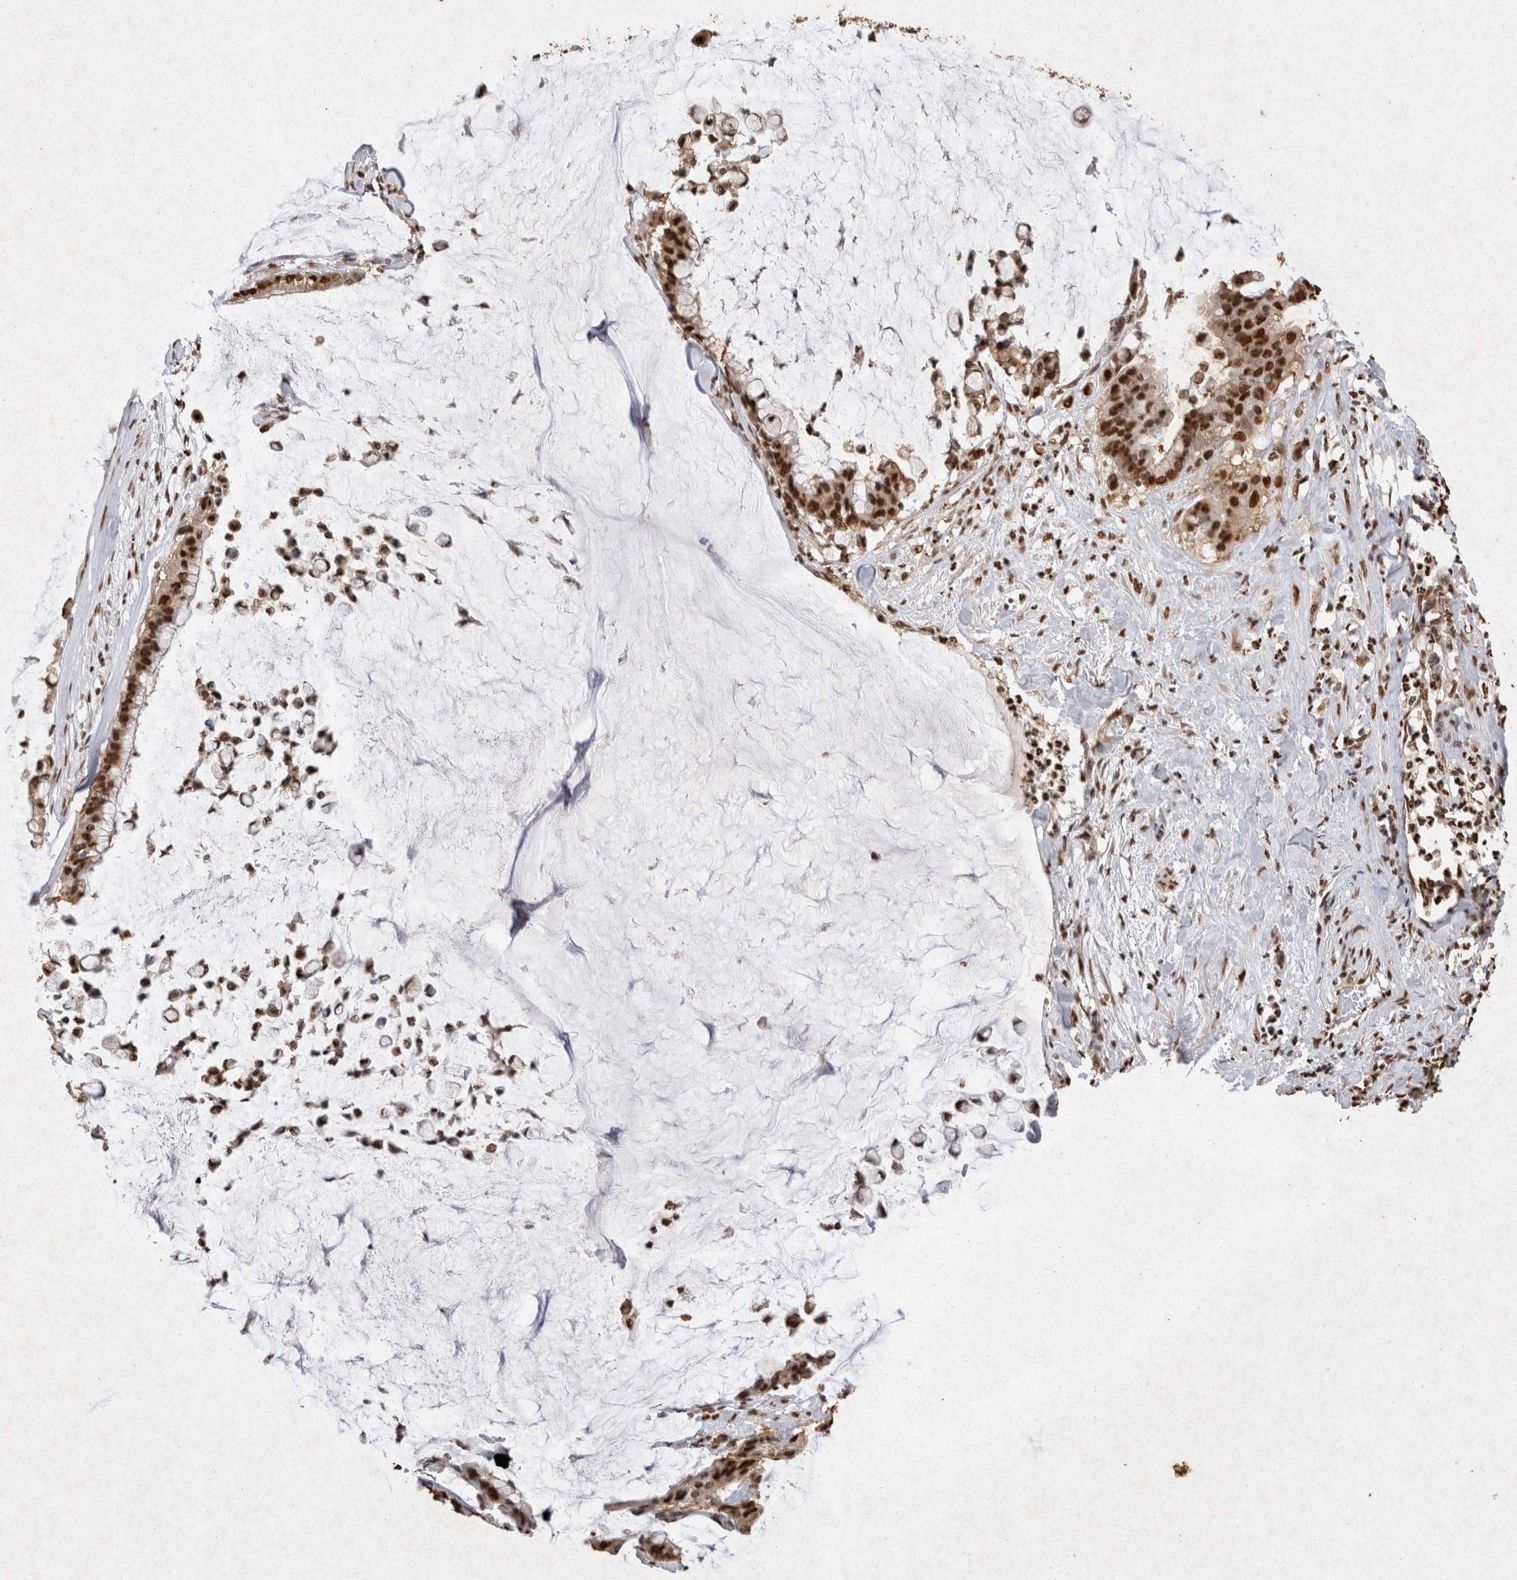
{"staining": {"intensity": "strong", "quantity": ">75%", "location": "nuclear"}, "tissue": "pancreatic cancer", "cell_type": "Tumor cells", "image_type": "cancer", "snomed": [{"axis": "morphology", "description": "Adenocarcinoma, NOS"}, {"axis": "topography", "description": "Pancreas"}], "caption": "Immunohistochemical staining of human adenocarcinoma (pancreatic) reveals high levels of strong nuclear expression in approximately >75% of tumor cells. (Stains: DAB (3,3'-diaminobenzidine) in brown, nuclei in blue, Microscopy: brightfield microscopy at high magnification).", "gene": "HDGF", "patient": {"sex": "male", "age": 41}}